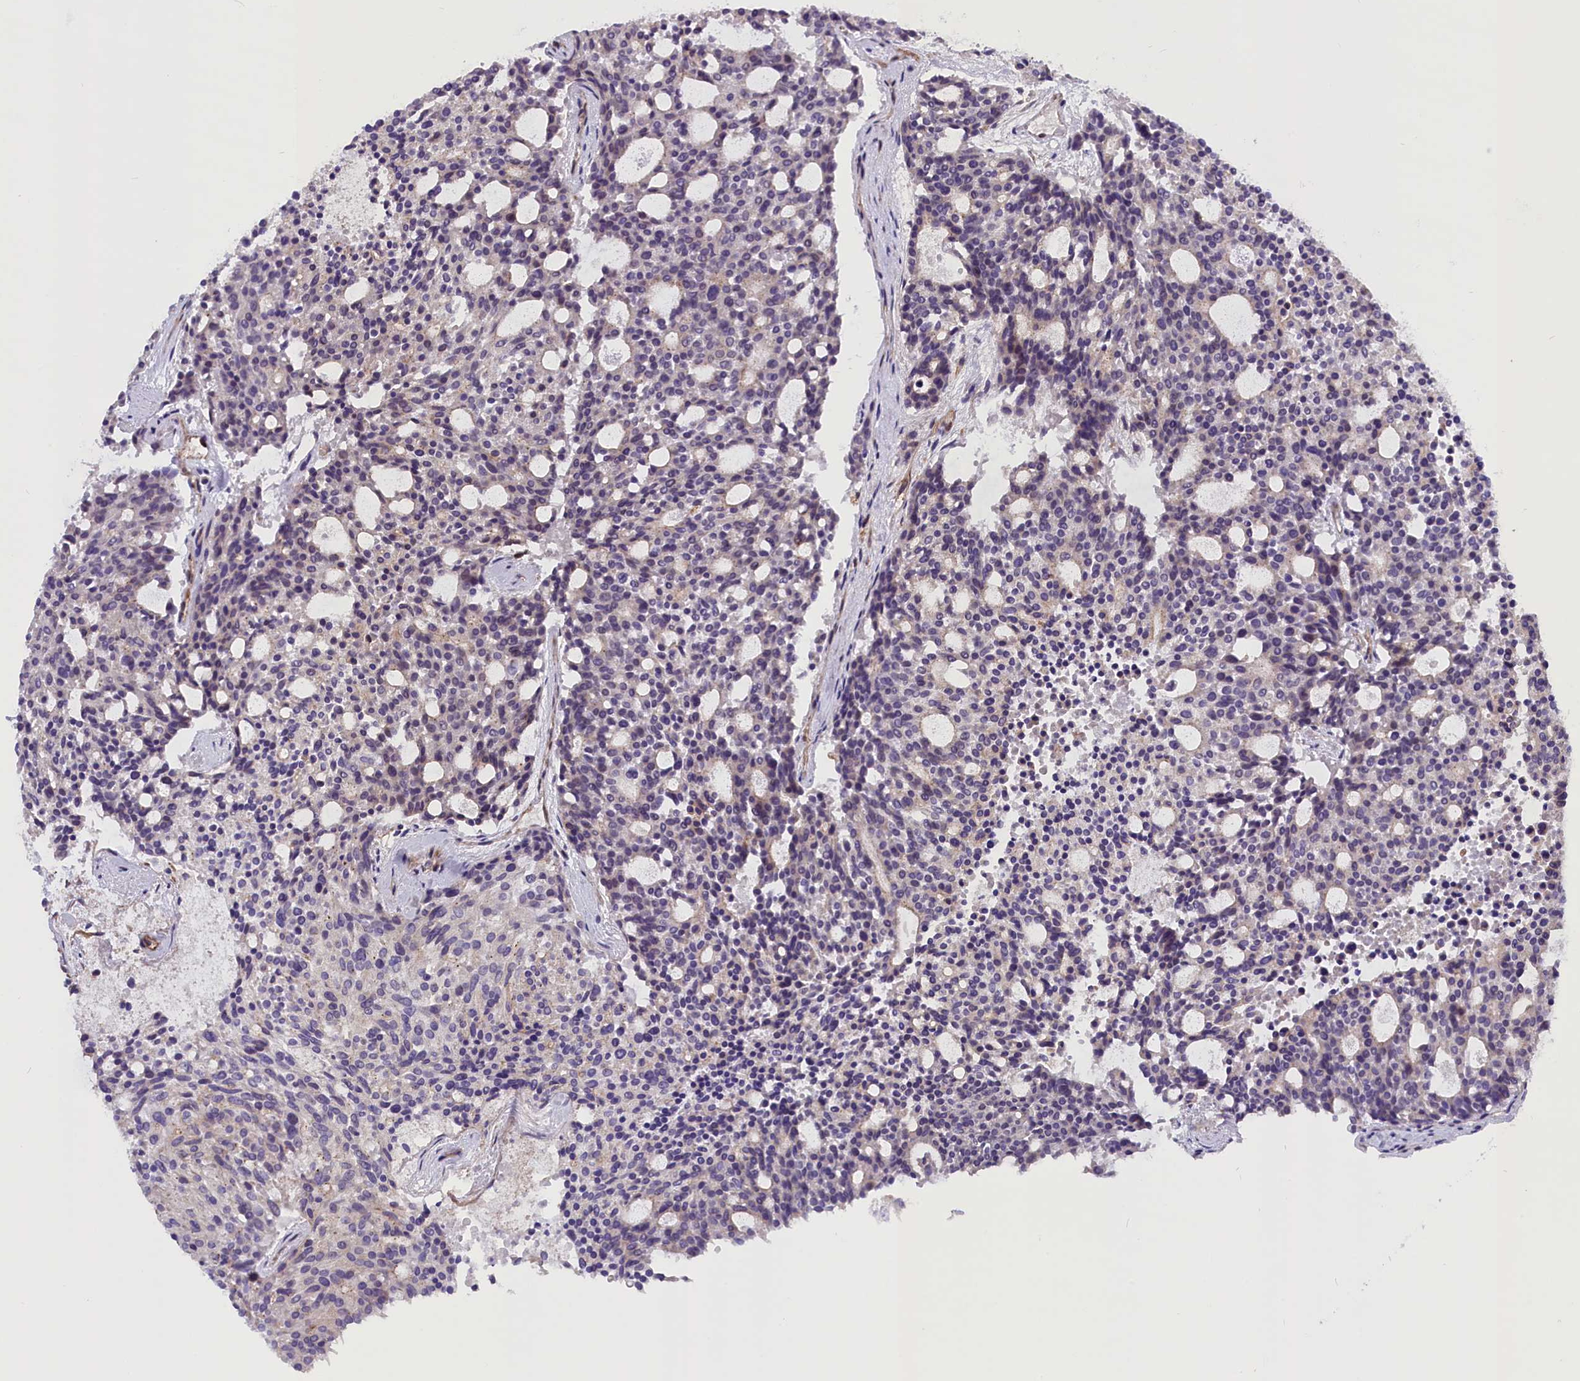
{"staining": {"intensity": "negative", "quantity": "none", "location": "none"}, "tissue": "carcinoid", "cell_type": "Tumor cells", "image_type": "cancer", "snomed": [{"axis": "morphology", "description": "Carcinoid, malignant, NOS"}, {"axis": "topography", "description": "Pancreas"}], "caption": "IHC histopathology image of carcinoid (malignant) stained for a protein (brown), which reveals no expression in tumor cells.", "gene": "MED20", "patient": {"sex": "female", "age": 54}}